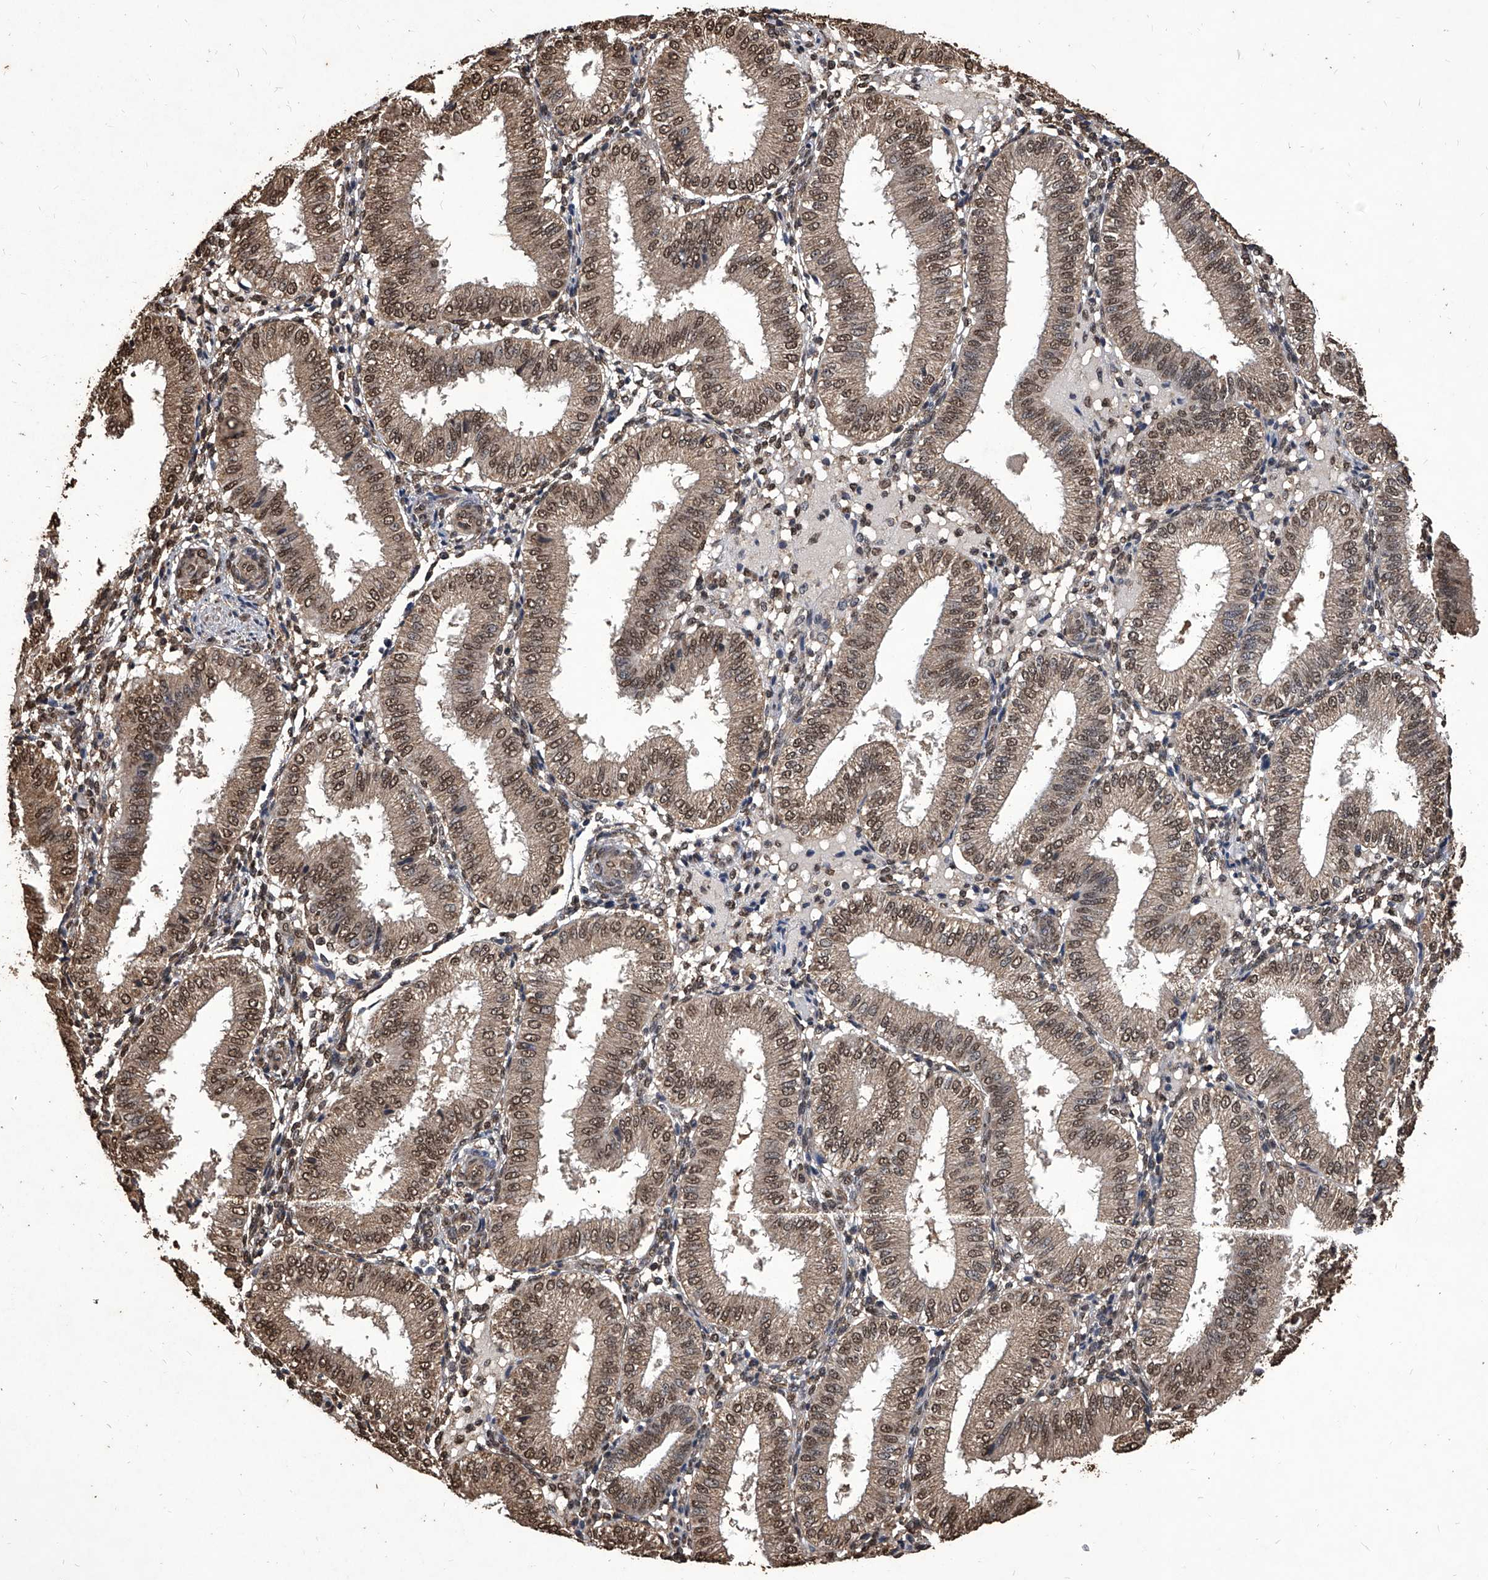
{"staining": {"intensity": "moderate", "quantity": ">75%", "location": "nuclear"}, "tissue": "endometrium", "cell_type": "Cells in endometrial stroma", "image_type": "normal", "snomed": [{"axis": "morphology", "description": "Normal tissue, NOS"}, {"axis": "topography", "description": "Endometrium"}], "caption": "A micrograph of endometrium stained for a protein demonstrates moderate nuclear brown staining in cells in endometrial stroma.", "gene": "FBXL4", "patient": {"sex": "female", "age": 39}}